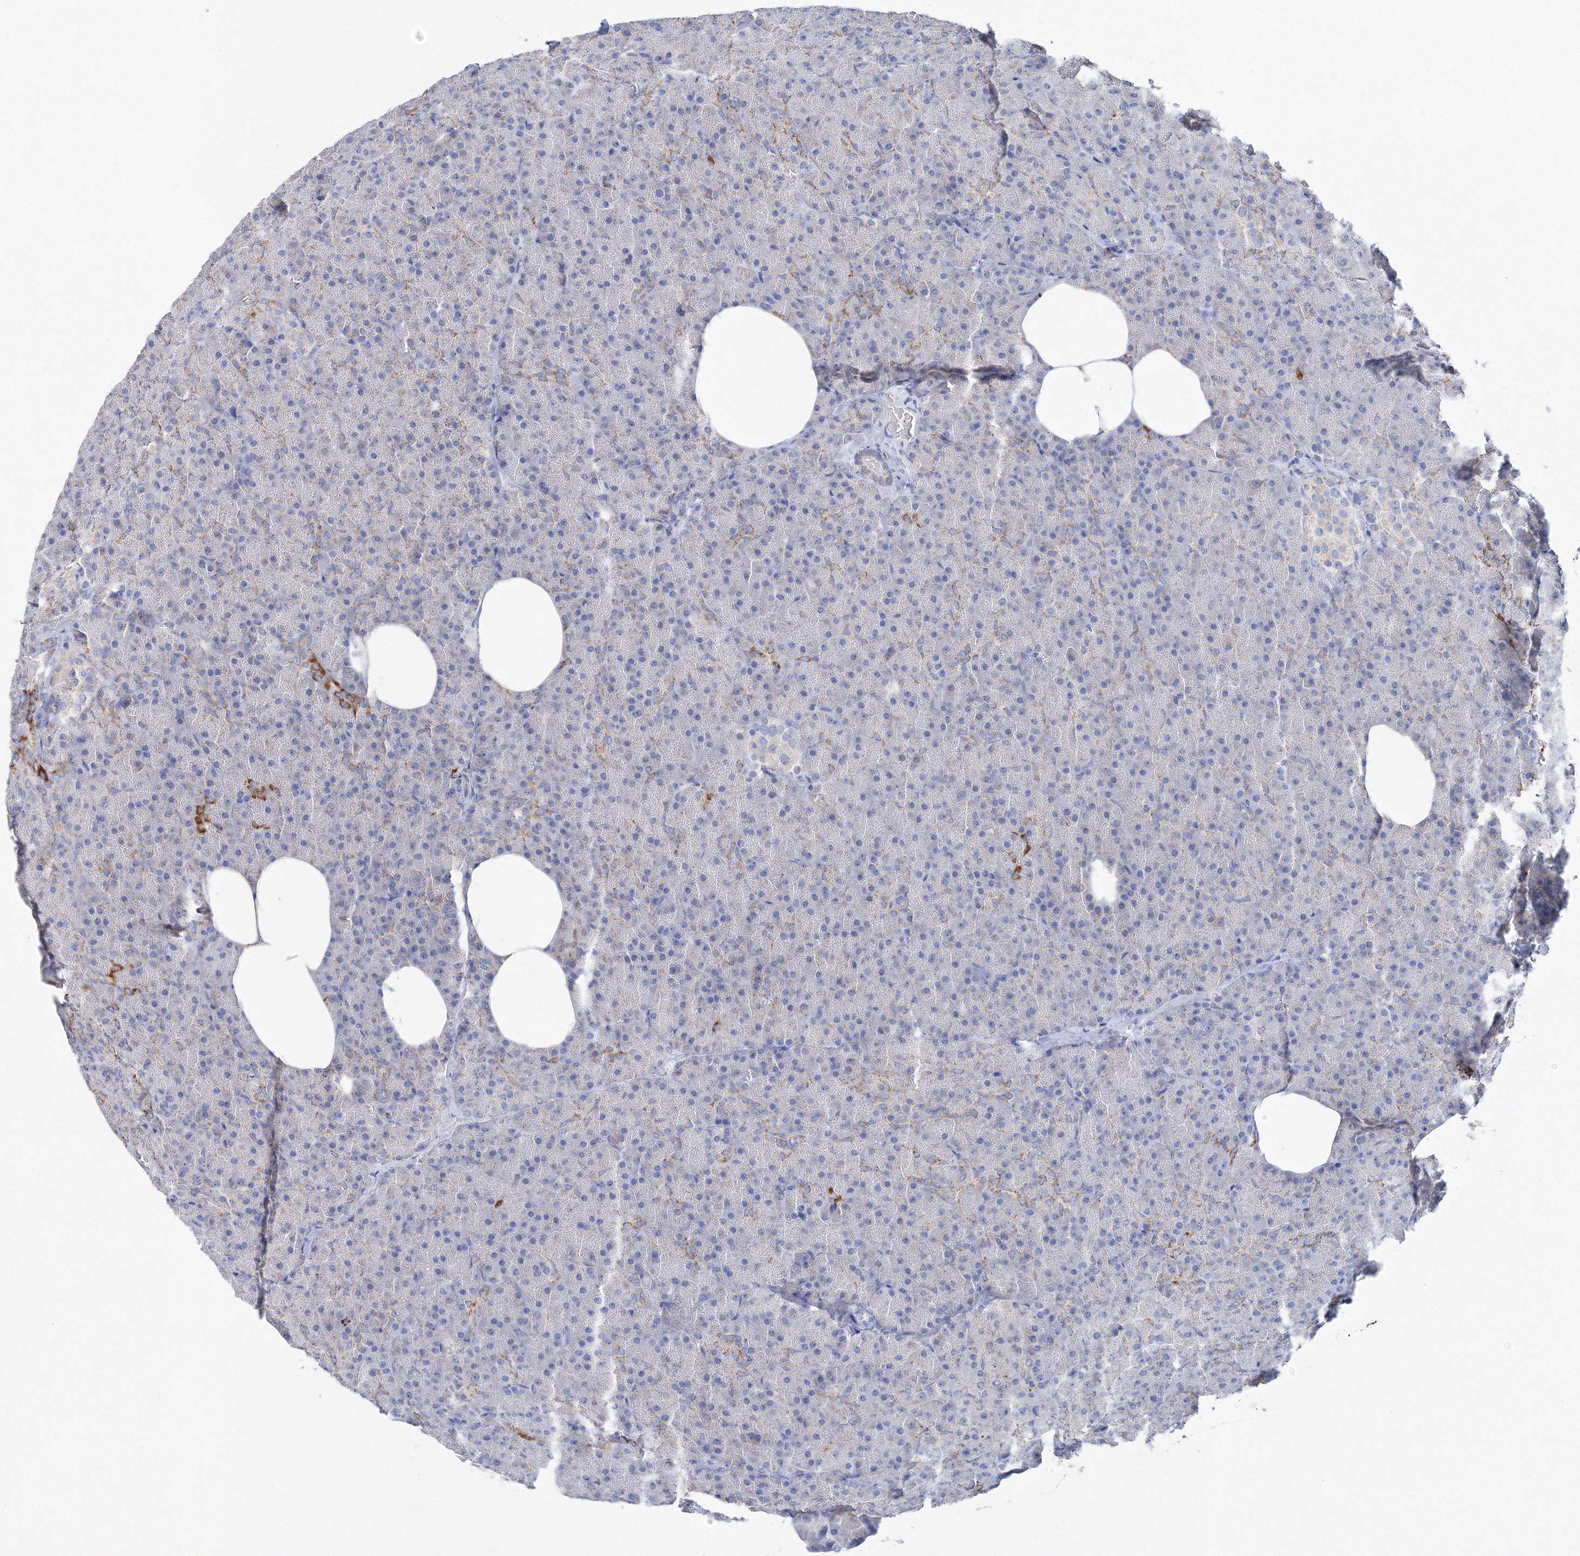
{"staining": {"intensity": "strong", "quantity": "25%-75%", "location": "cytoplasmic/membranous"}, "tissue": "pancreas", "cell_type": "Exocrine glandular cells", "image_type": "normal", "snomed": [{"axis": "morphology", "description": "Normal tissue, NOS"}, {"axis": "morphology", "description": "Carcinoid, malignant, NOS"}, {"axis": "topography", "description": "Pancreas"}], "caption": "Immunohistochemical staining of unremarkable pancreas exhibits strong cytoplasmic/membranous protein staining in about 25%-75% of exocrine glandular cells.", "gene": "MERTK", "patient": {"sex": "female", "age": 35}}